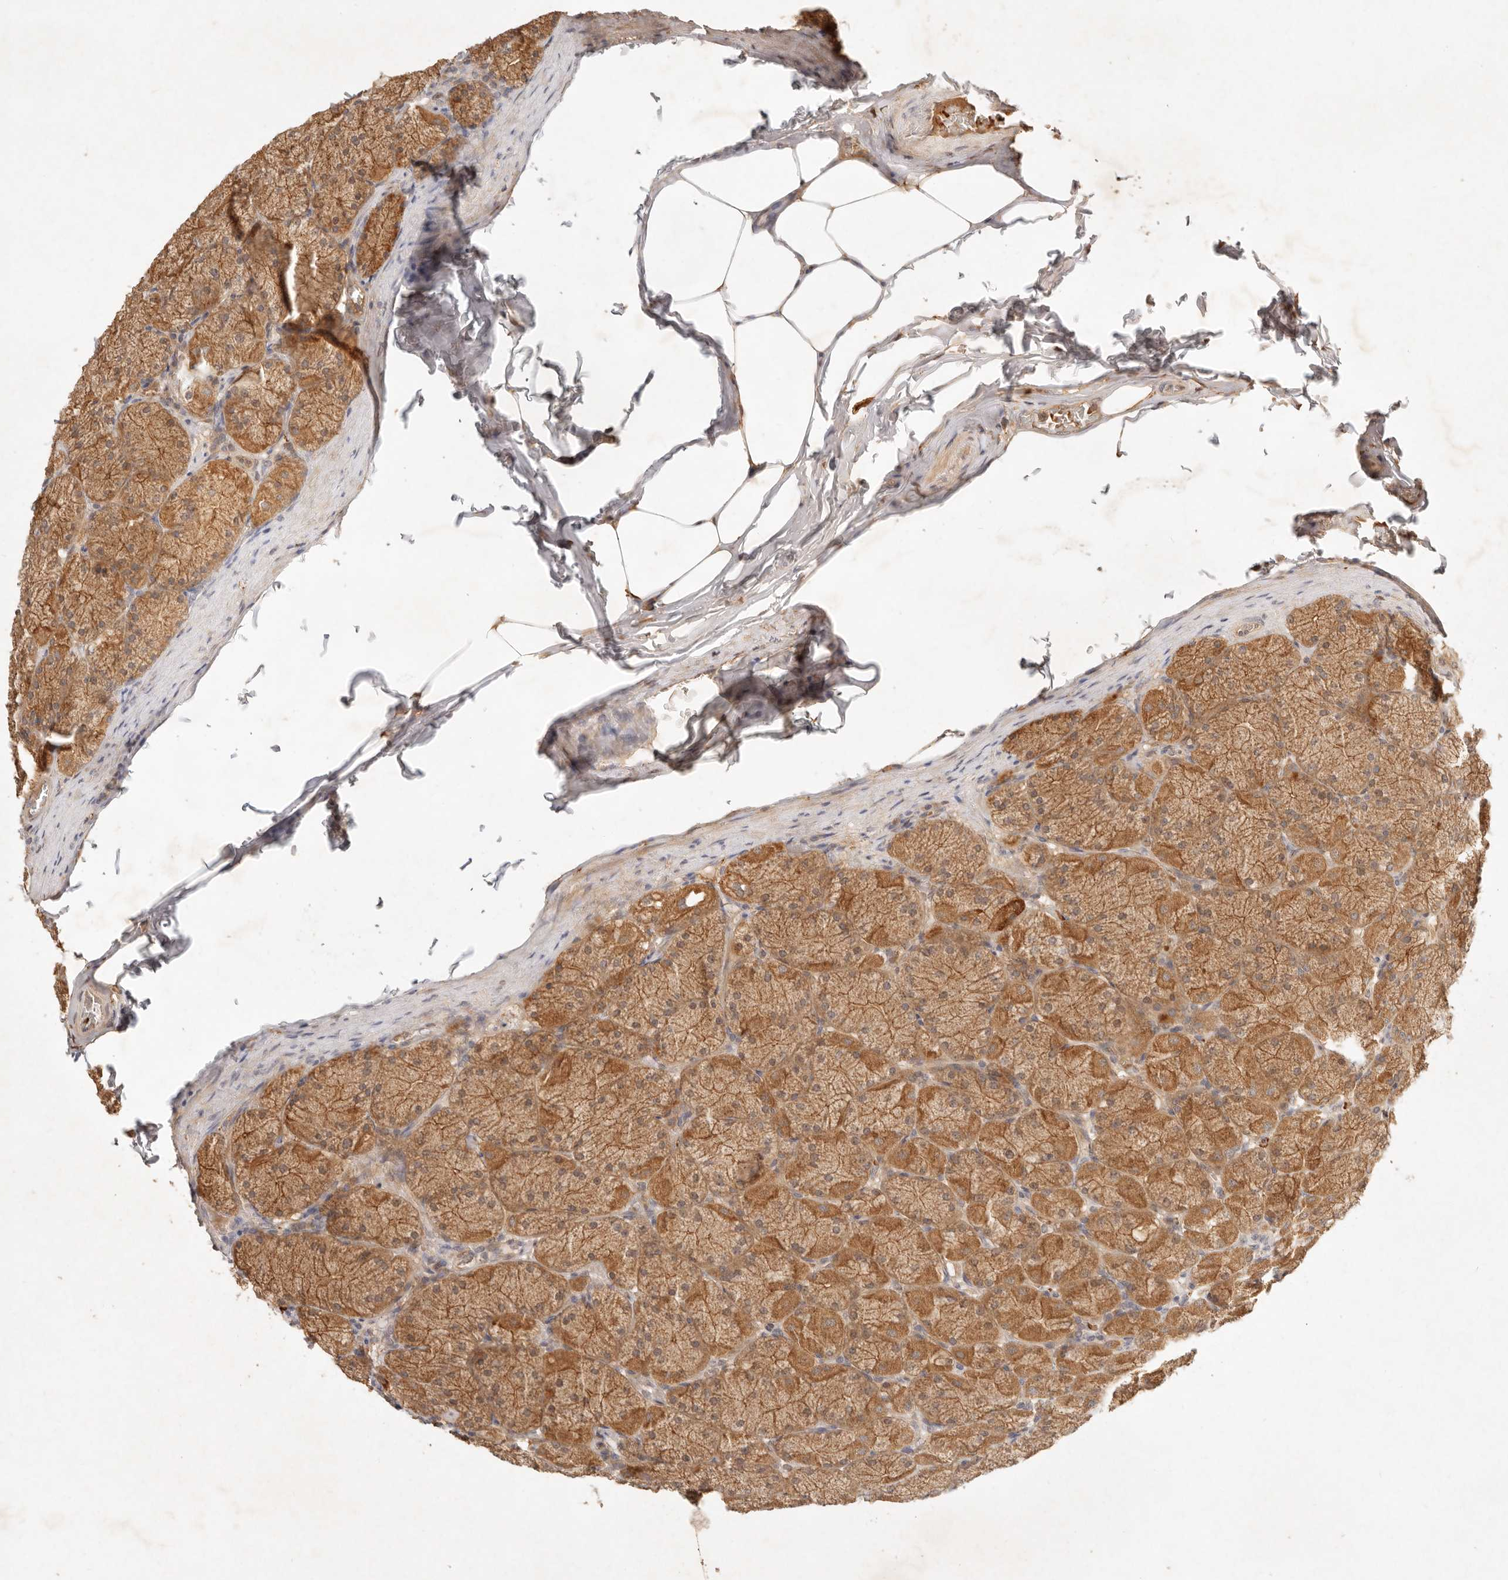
{"staining": {"intensity": "strong", "quantity": ">75%", "location": "cytoplasmic/membranous"}, "tissue": "stomach", "cell_type": "Glandular cells", "image_type": "normal", "snomed": [{"axis": "morphology", "description": "Normal tissue, NOS"}, {"axis": "topography", "description": "Stomach, upper"}], "caption": "Immunohistochemistry (IHC) photomicrograph of benign stomach stained for a protein (brown), which displays high levels of strong cytoplasmic/membranous staining in approximately >75% of glandular cells.", "gene": "FREM2", "patient": {"sex": "female", "age": 56}}